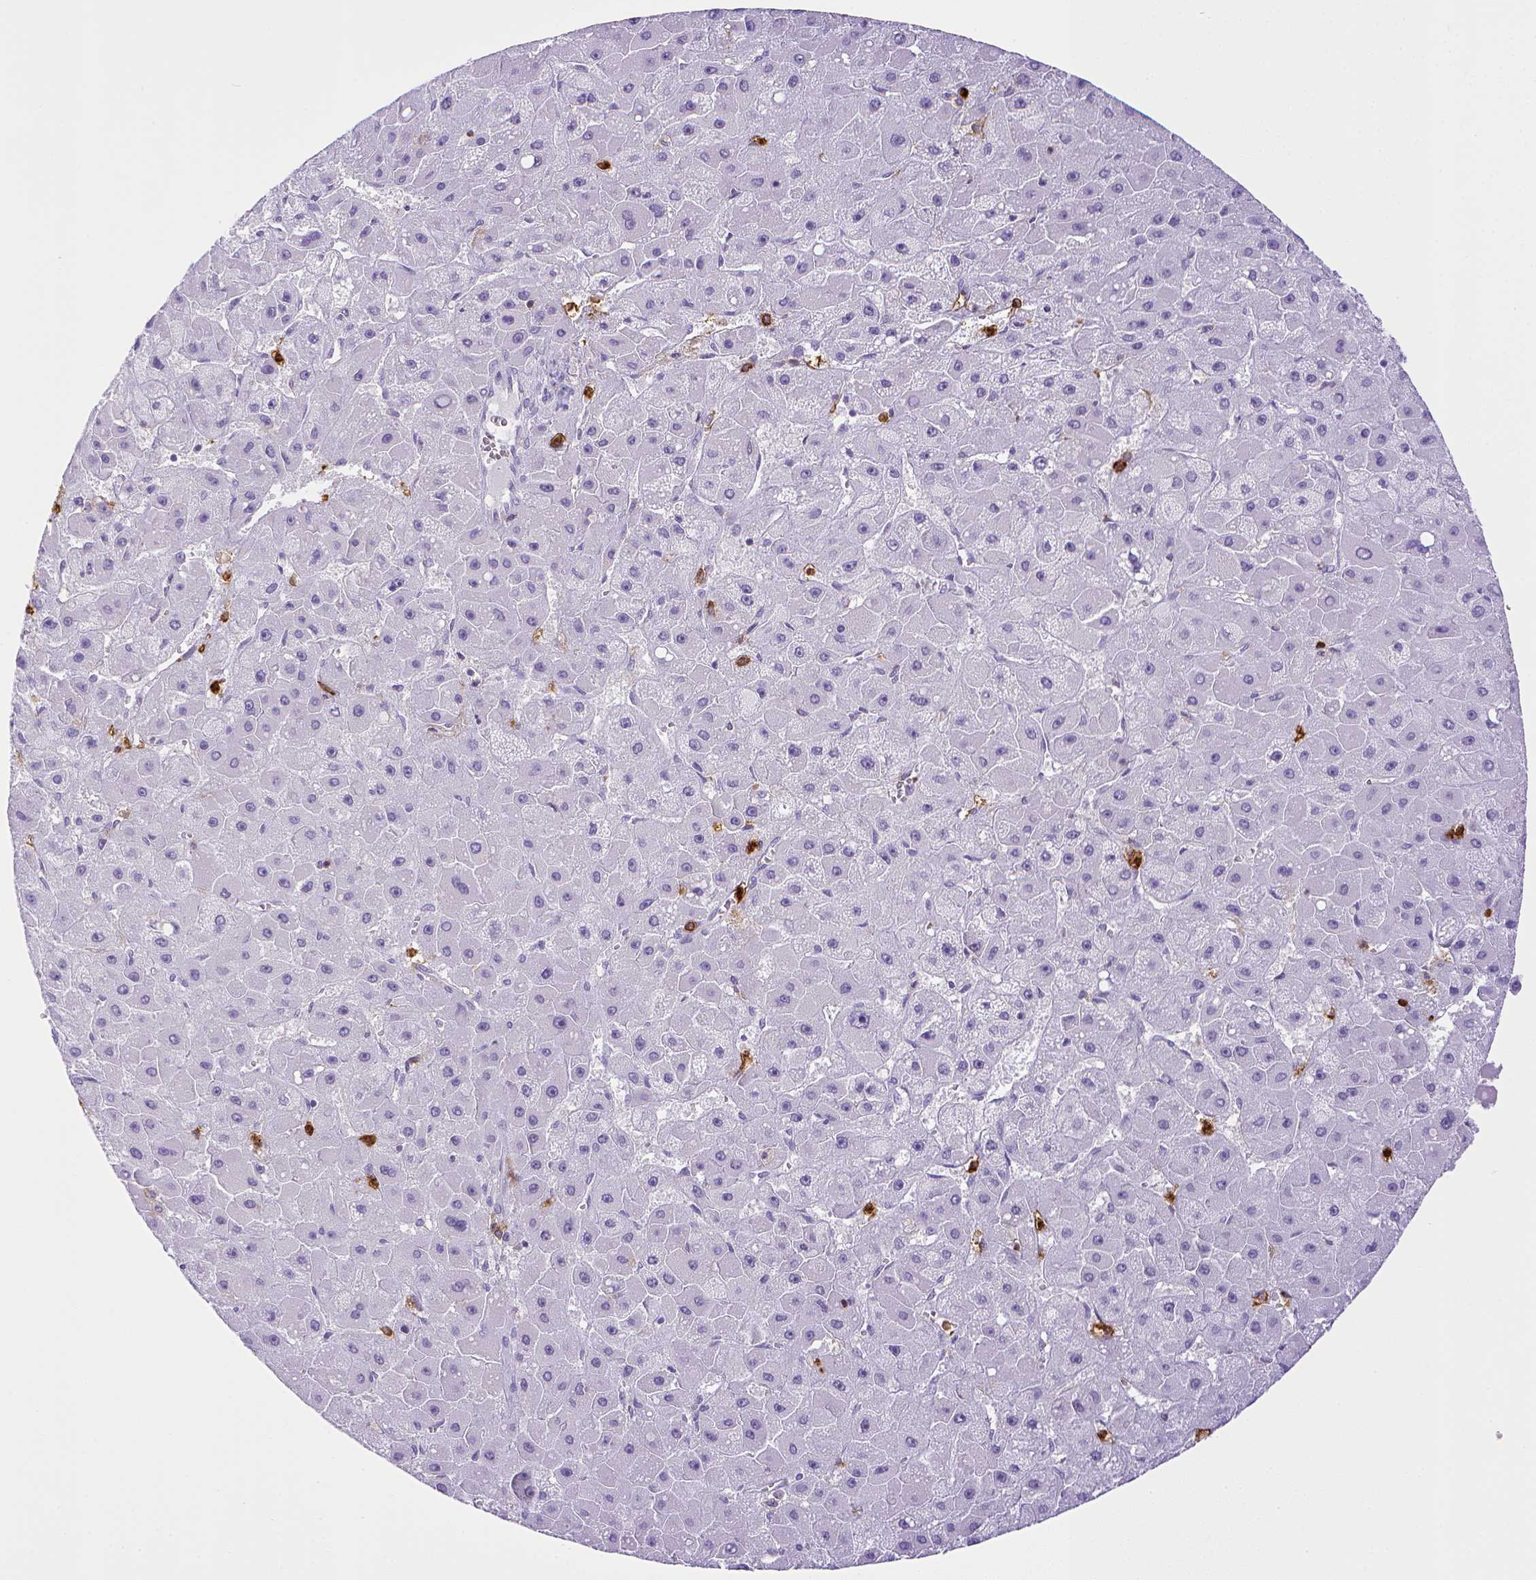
{"staining": {"intensity": "negative", "quantity": "none", "location": "none"}, "tissue": "liver cancer", "cell_type": "Tumor cells", "image_type": "cancer", "snomed": [{"axis": "morphology", "description": "Carcinoma, Hepatocellular, NOS"}, {"axis": "topography", "description": "Liver"}], "caption": "Liver hepatocellular carcinoma stained for a protein using immunohistochemistry shows no positivity tumor cells.", "gene": "ITGAM", "patient": {"sex": "female", "age": 25}}